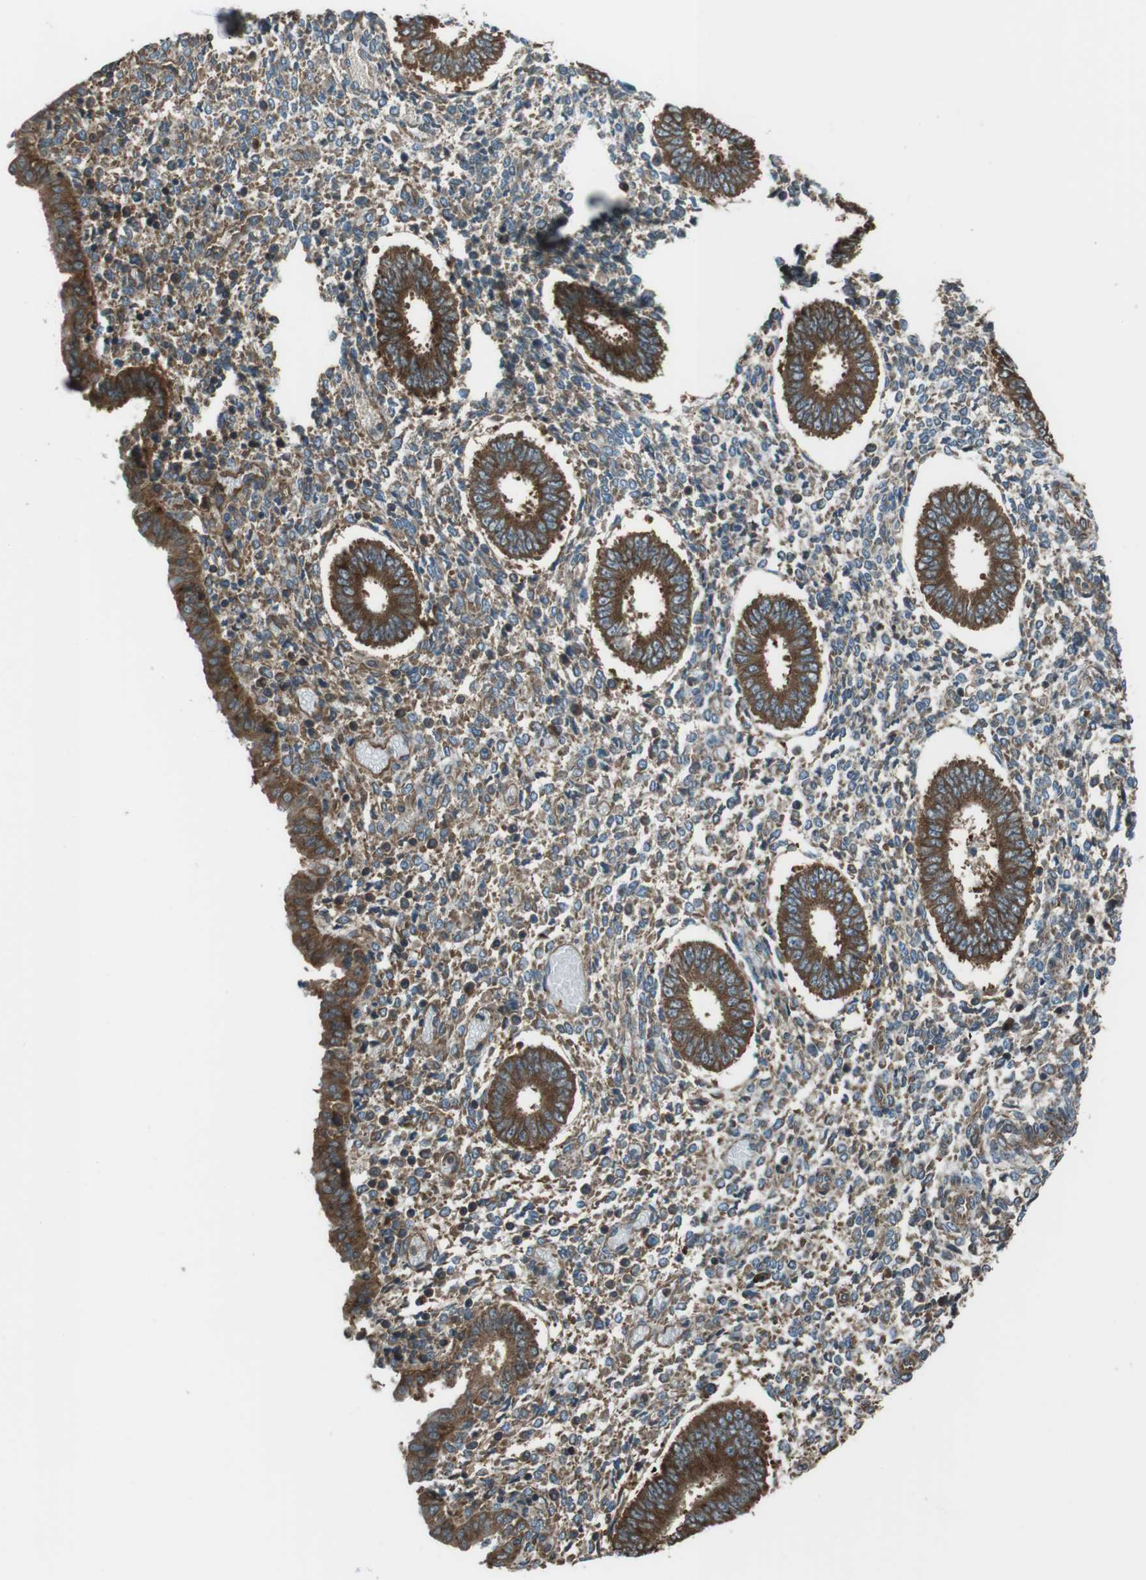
{"staining": {"intensity": "moderate", "quantity": ">75%", "location": "cytoplasmic/membranous"}, "tissue": "endometrium", "cell_type": "Cells in endometrial stroma", "image_type": "normal", "snomed": [{"axis": "morphology", "description": "Normal tissue, NOS"}, {"axis": "topography", "description": "Endometrium"}], "caption": "A medium amount of moderate cytoplasmic/membranous staining is appreciated in about >75% of cells in endometrial stroma in normal endometrium. (Stains: DAB (3,3'-diaminobenzidine) in brown, nuclei in blue, Microscopy: brightfield microscopy at high magnification).", "gene": "PA2G4", "patient": {"sex": "female", "age": 35}}